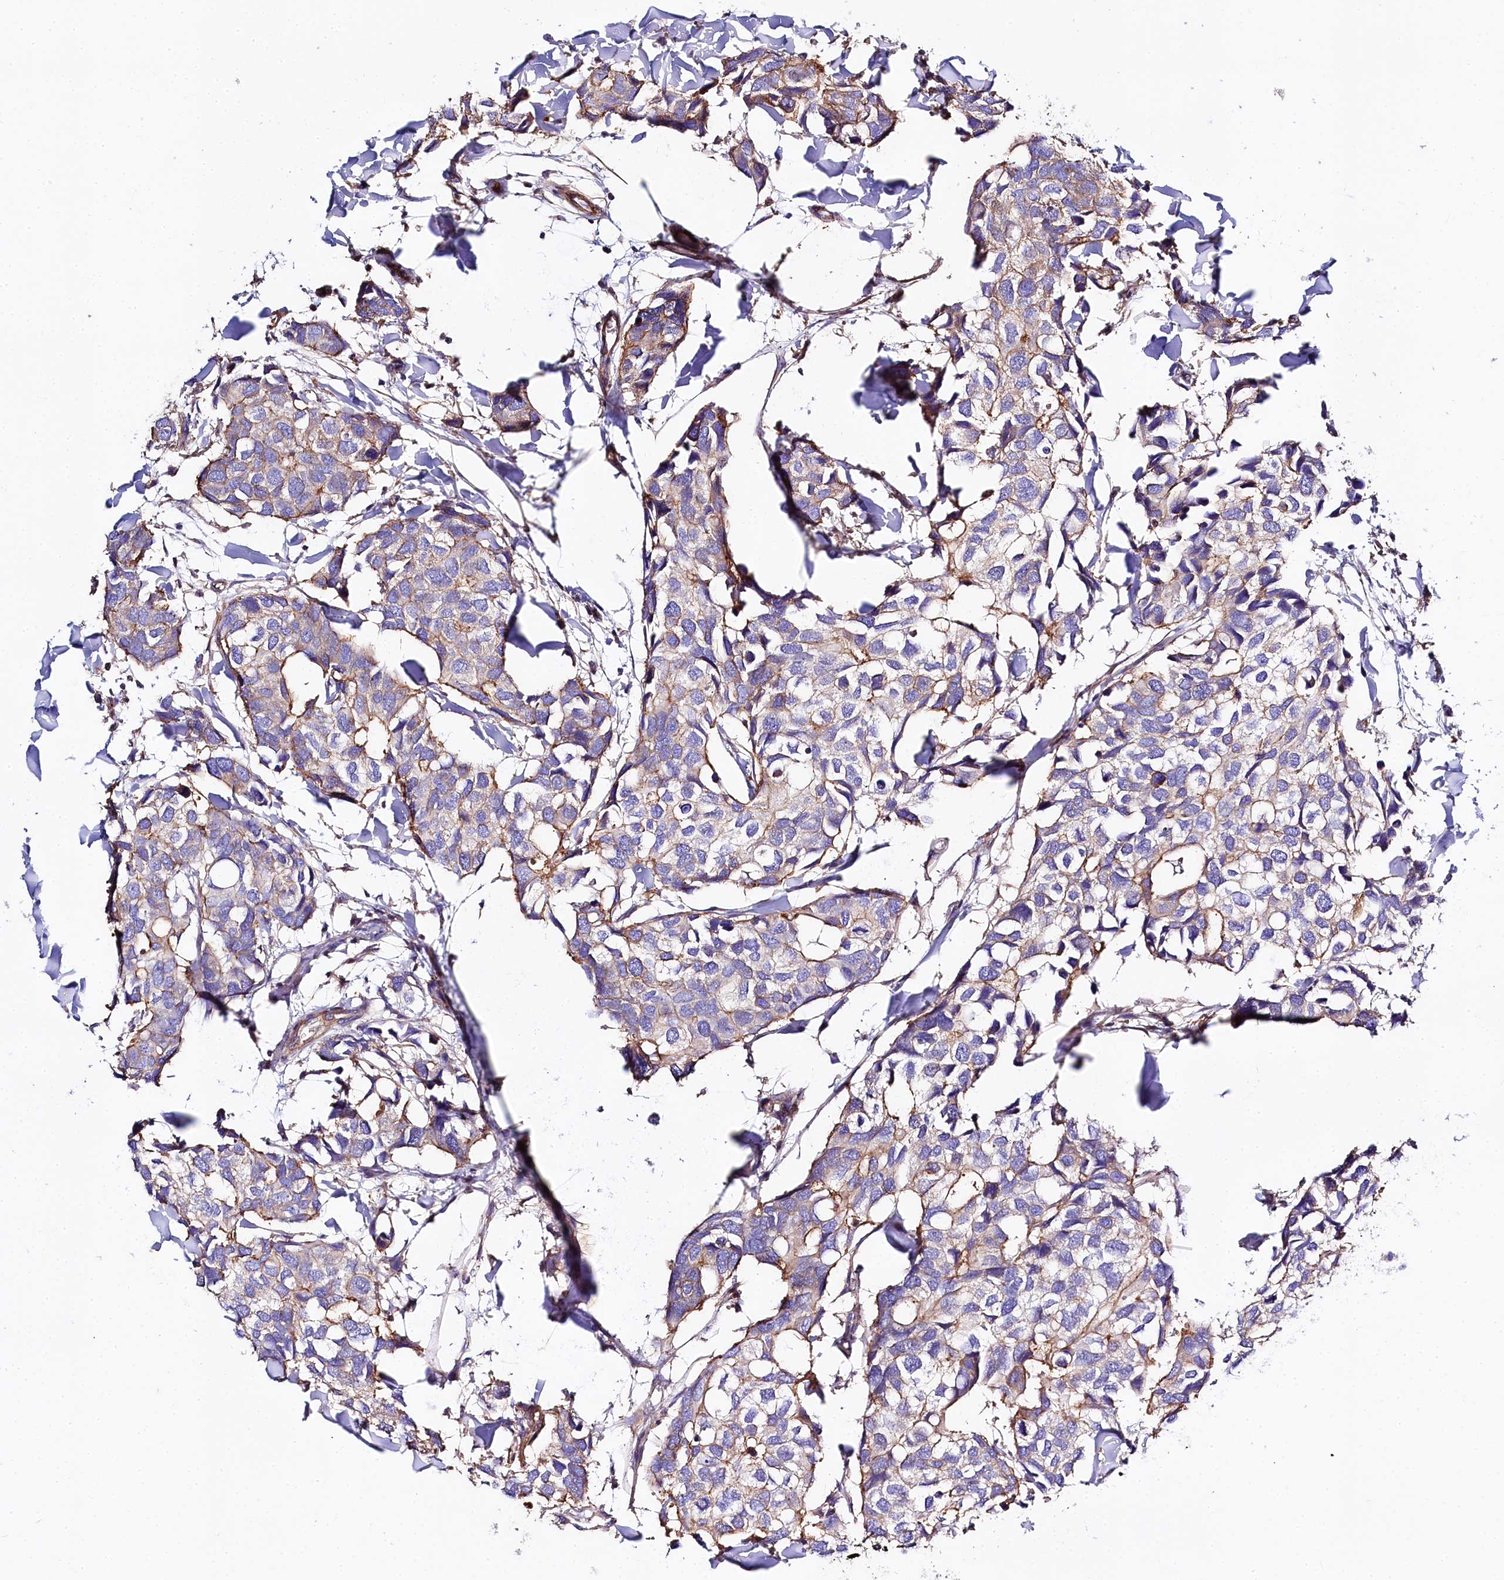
{"staining": {"intensity": "moderate", "quantity": "<25%", "location": "cytoplasmic/membranous"}, "tissue": "breast cancer", "cell_type": "Tumor cells", "image_type": "cancer", "snomed": [{"axis": "morphology", "description": "Duct carcinoma"}, {"axis": "topography", "description": "Breast"}], "caption": "Brown immunohistochemical staining in human breast invasive ductal carcinoma displays moderate cytoplasmic/membranous expression in approximately <25% of tumor cells.", "gene": "FCHSD2", "patient": {"sex": "female", "age": 83}}